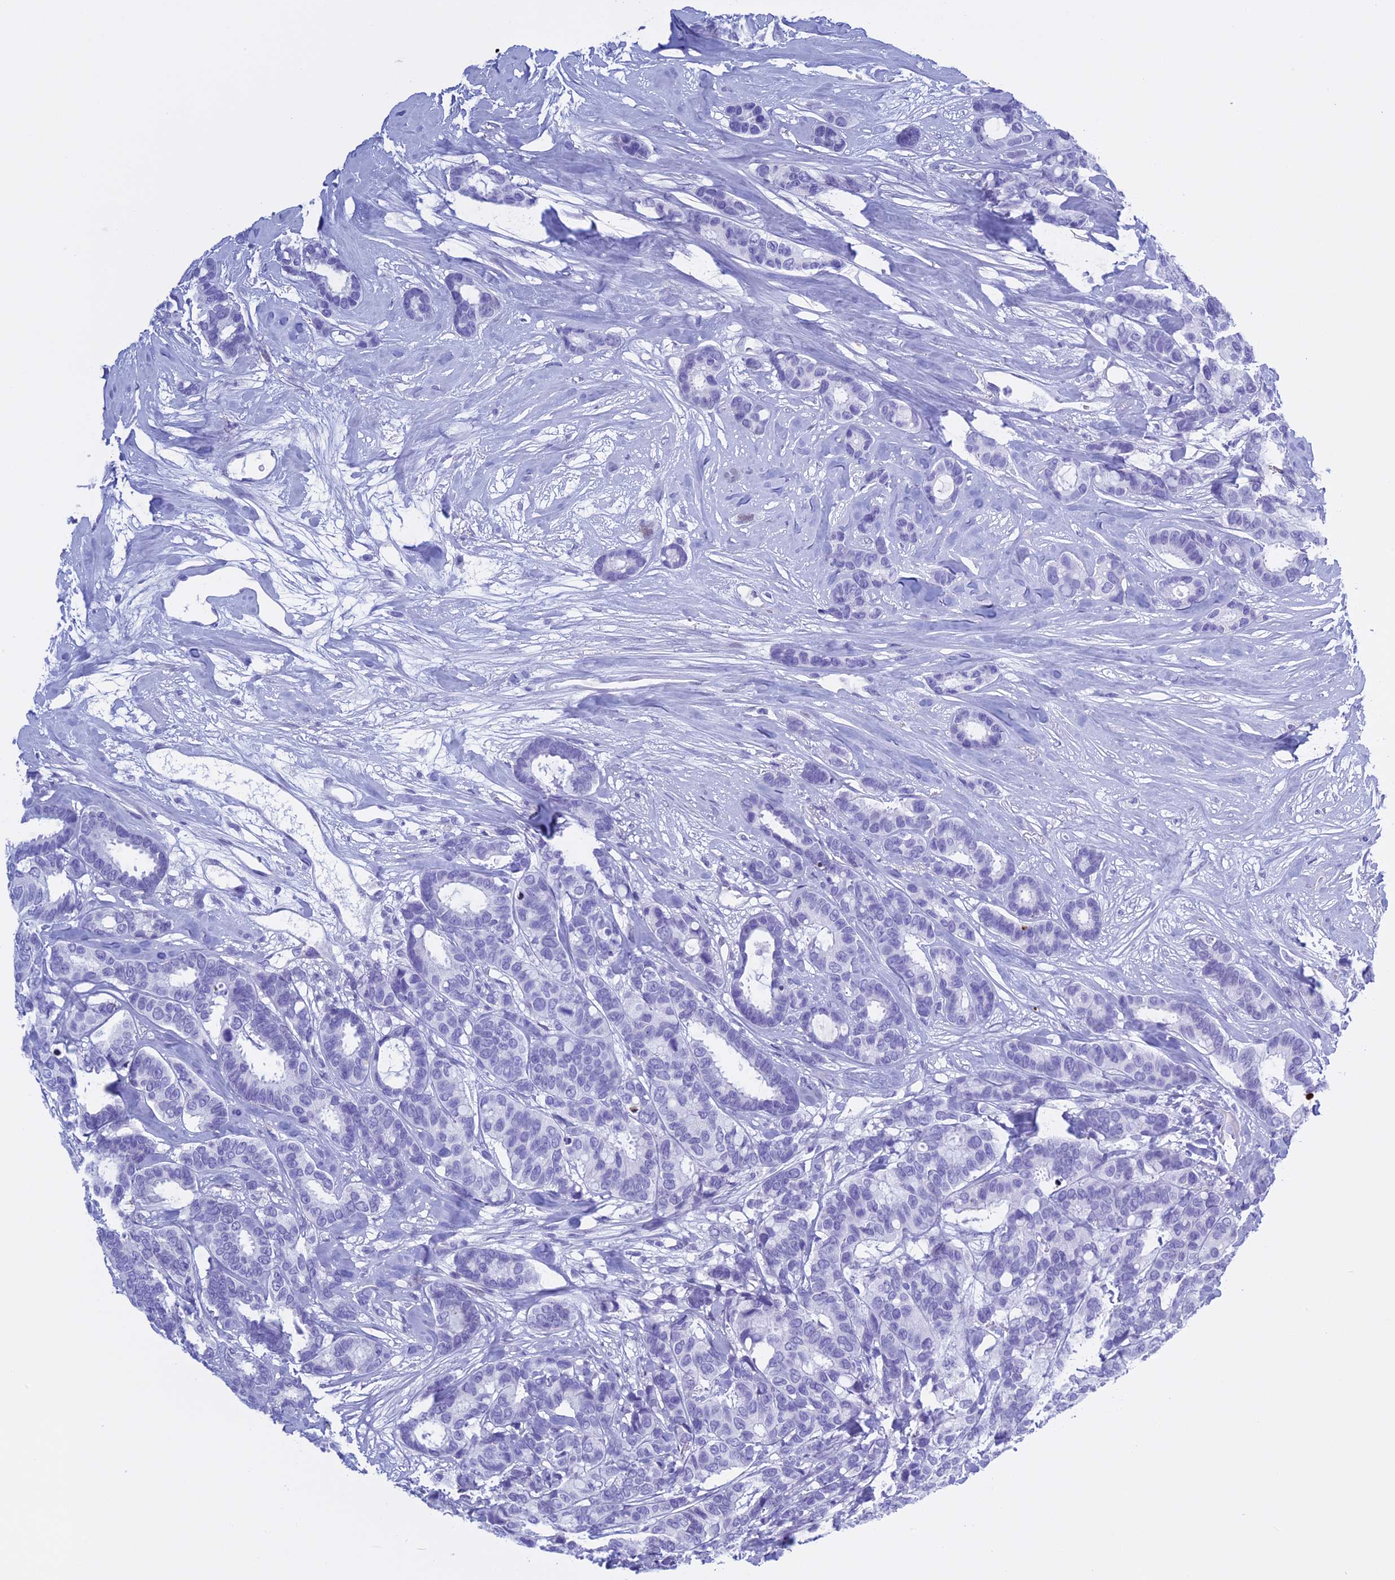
{"staining": {"intensity": "negative", "quantity": "none", "location": "none"}, "tissue": "breast cancer", "cell_type": "Tumor cells", "image_type": "cancer", "snomed": [{"axis": "morphology", "description": "Duct carcinoma"}, {"axis": "topography", "description": "Breast"}], "caption": "Protein analysis of breast cancer reveals no significant positivity in tumor cells. (Stains: DAB (3,3'-diaminobenzidine) IHC with hematoxylin counter stain, Microscopy: brightfield microscopy at high magnification).", "gene": "KCTD21", "patient": {"sex": "female", "age": 87}}